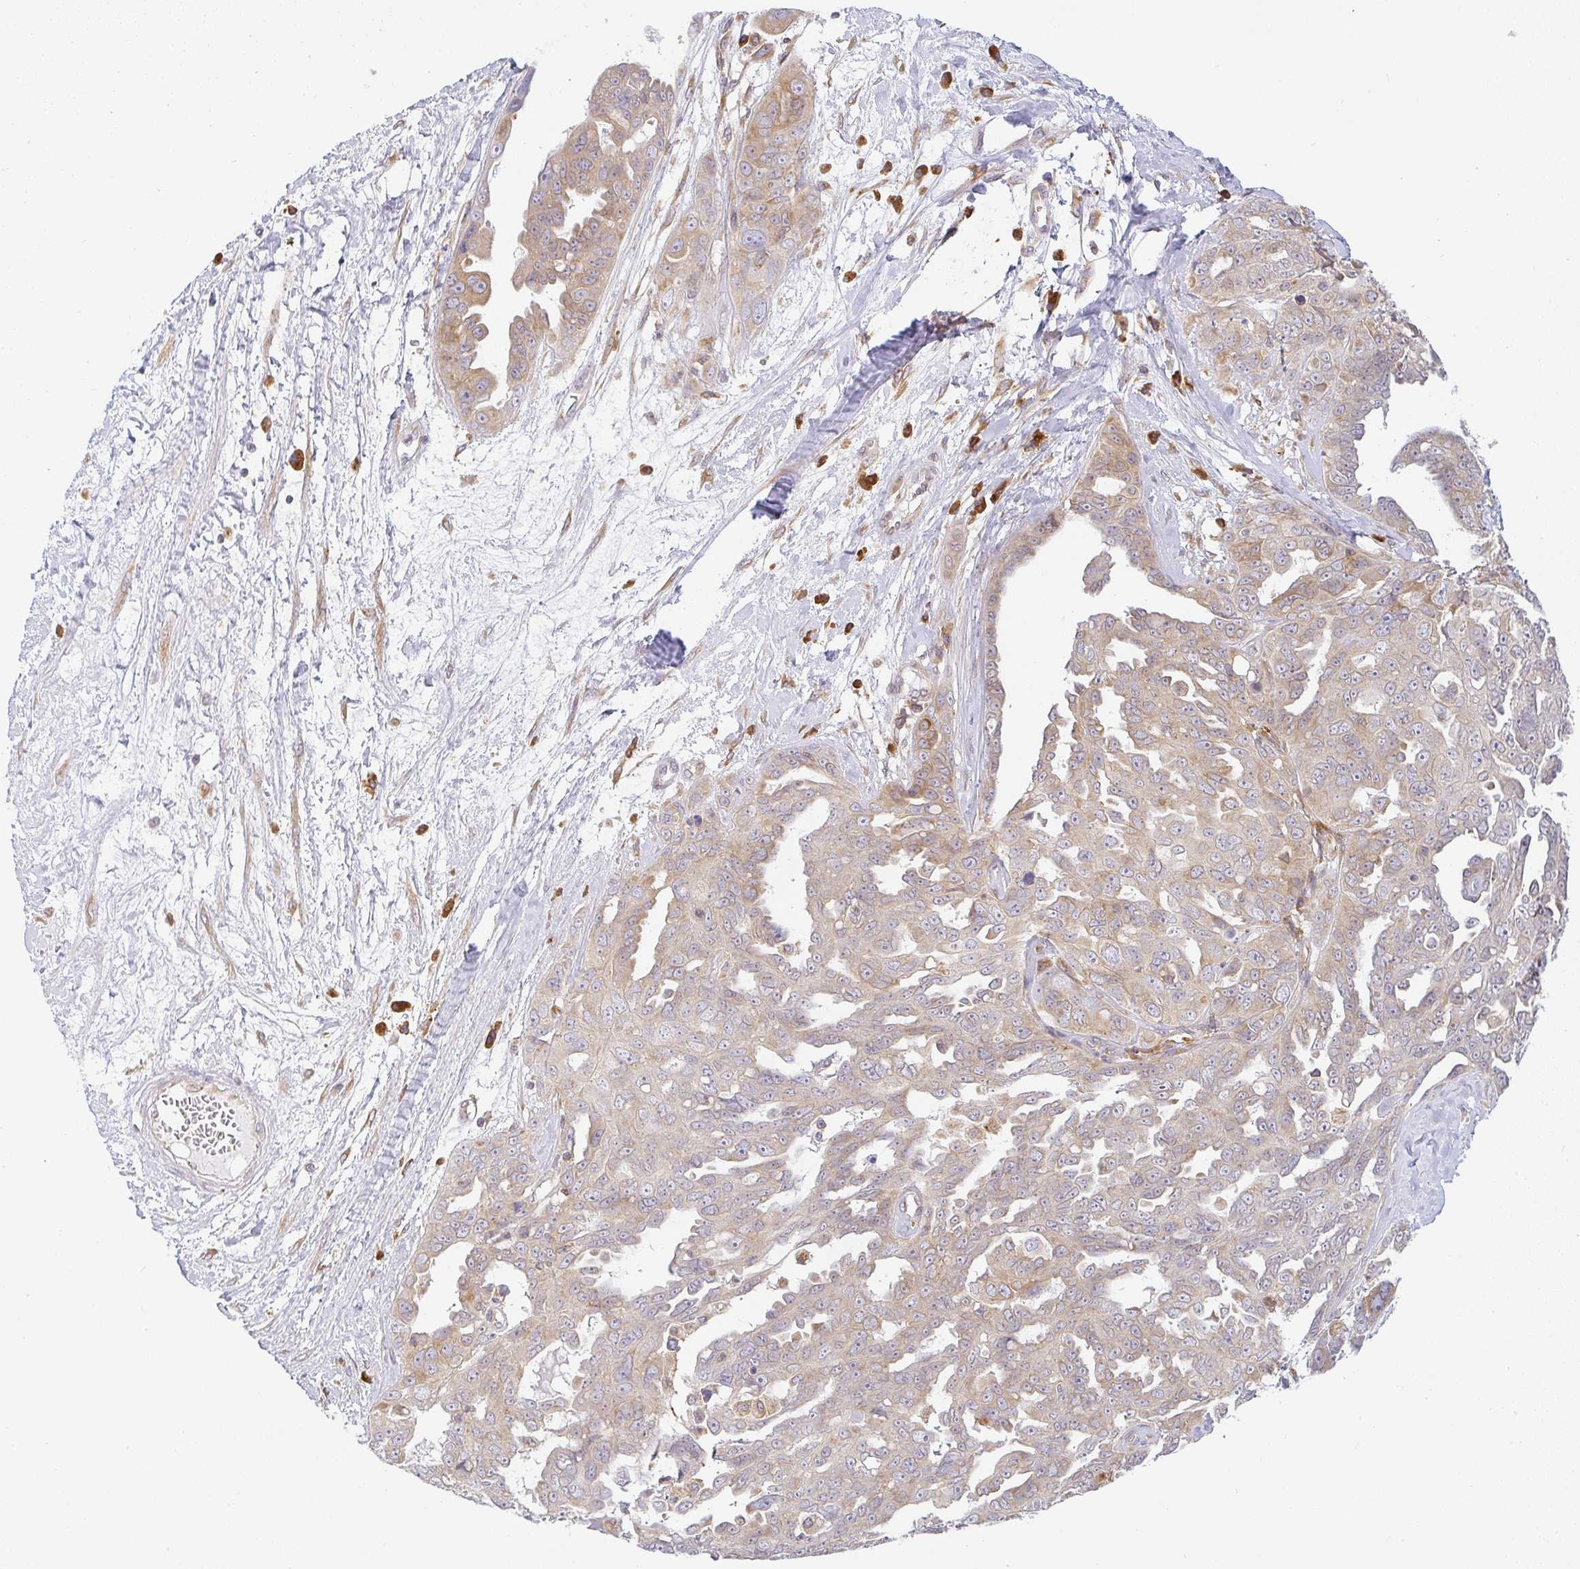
{"staining": {"intensity": "moderate", "quantity": "25%-75%", "location": "cytoplasmic/membranous"}, "tissue": "ovarian cancer", "cell_type": "Tumor cells", "image_type": "cancer", "snomed": [{"axis": "morphology", "description": "Carcinoma, endometroid"}, {"axis": "topography", "description": "Ovary"}], "caption": "This histopathology image reveals ovarian cancer stained with IHC to label a protein in brown. The cytoplasmic/membranous of tumor cells show moderate positivity for the protein. Nuclei are counter-stained blue.", "gene": "DERL2", "patient": {"sex": "female", "age": 70}}